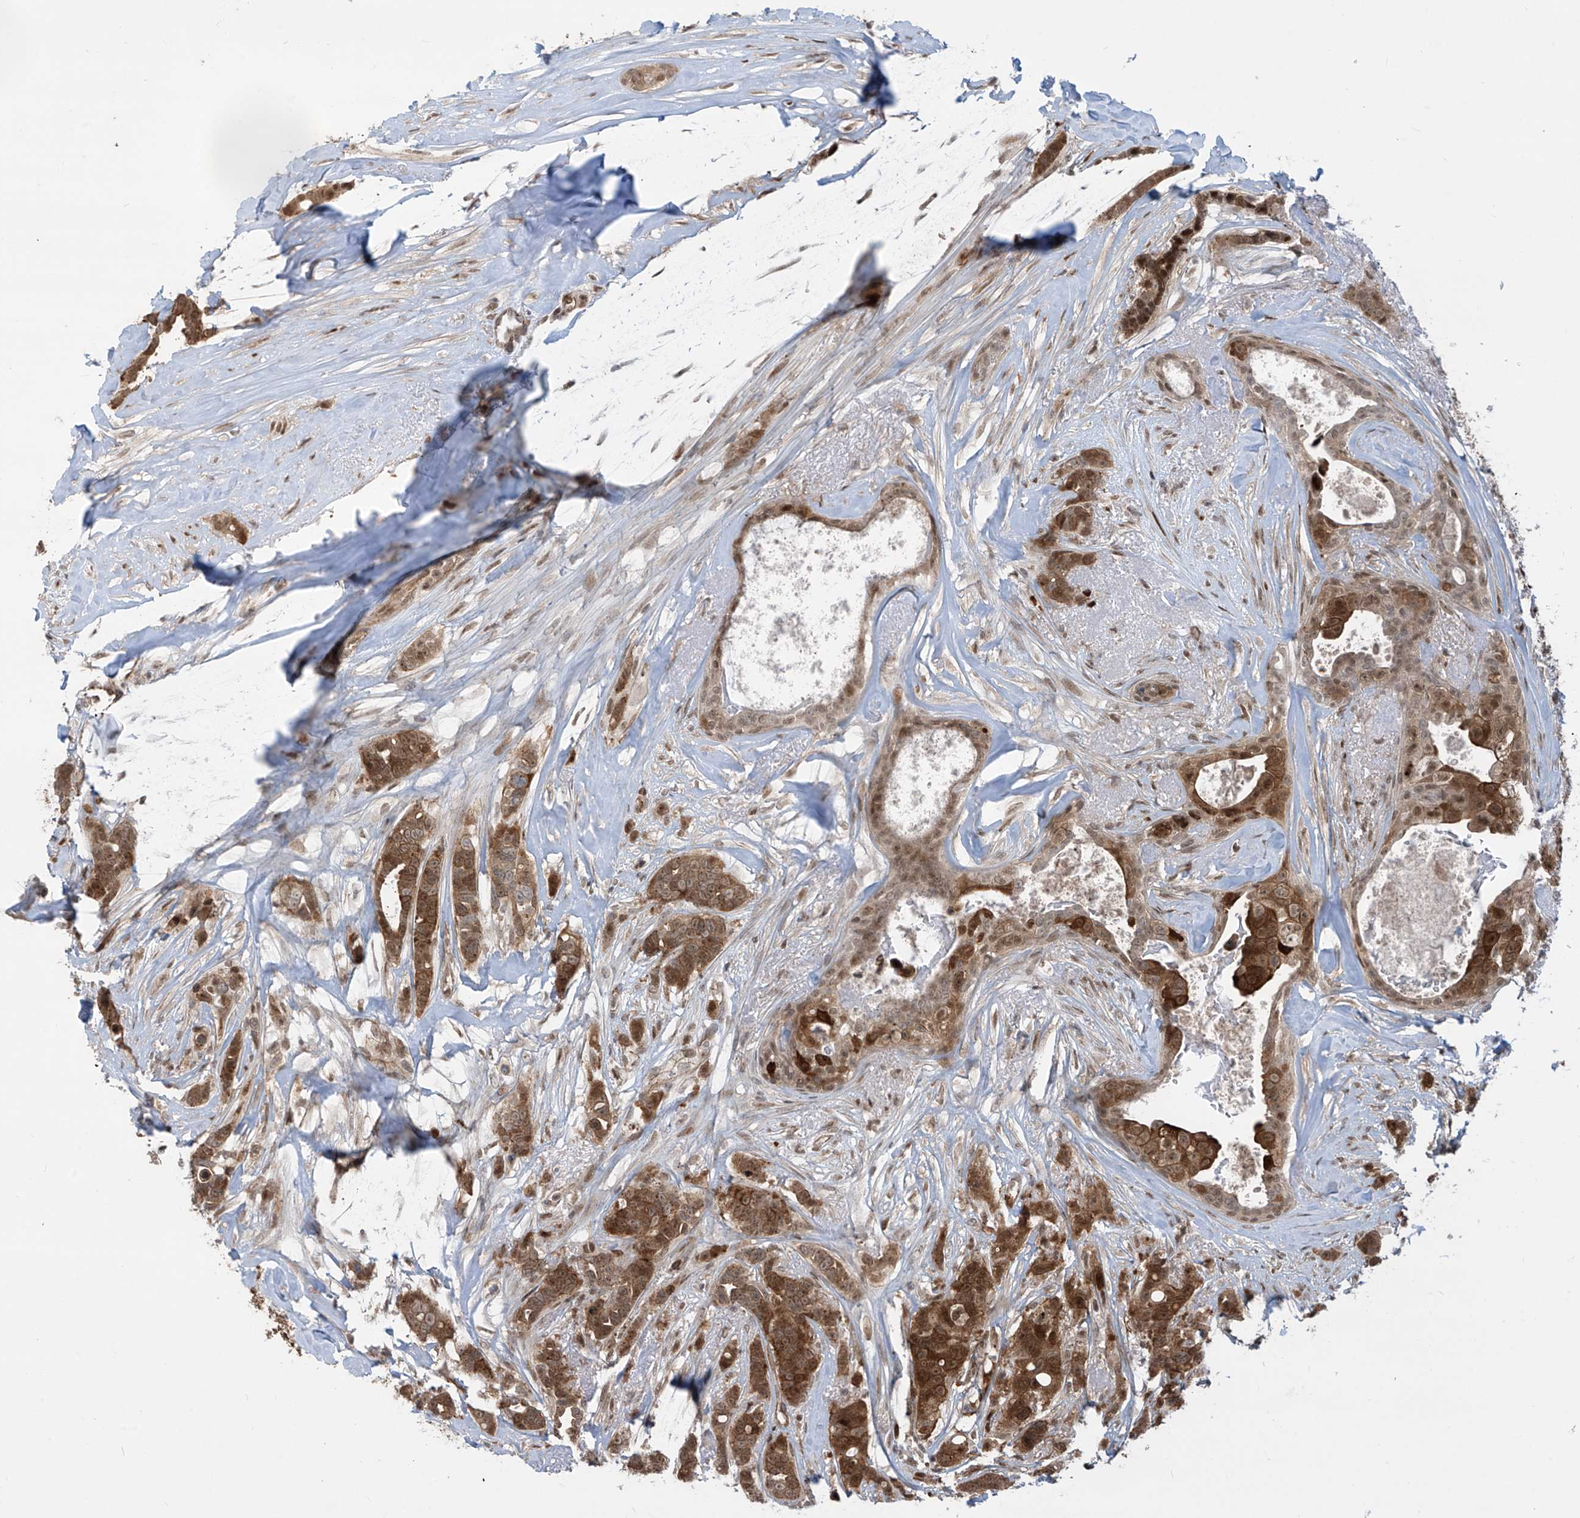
{"staining": {"intensity": "moderate", "quantity": ">75%", "location": "cytoplasmic/membranous,nuclear"}, "tissue": "breast cancer", "cell_type": "Tumor cells", "image_type": "cancer", "snomed": [{"axis": "morphology", "description": "Lobular carcinoma"}, {"axis": "topography", "description": "Breast"}], "caption": "Breast cancer (lobular carcinoma) tissue shows moderate cytoplasmic/membranous and nuclear expression in approximately >75% of tumor cells, visualized by immunohistochemistry. The staining was performed using DAB (3,3'-diaminobenzidine) to visualize the protein expression in brown, while the nuclei were stained in blue with hematoxylin (Magnification: 20x).", "gene": "LAGE3", "patient": {"sex": "female", "age": 51}}